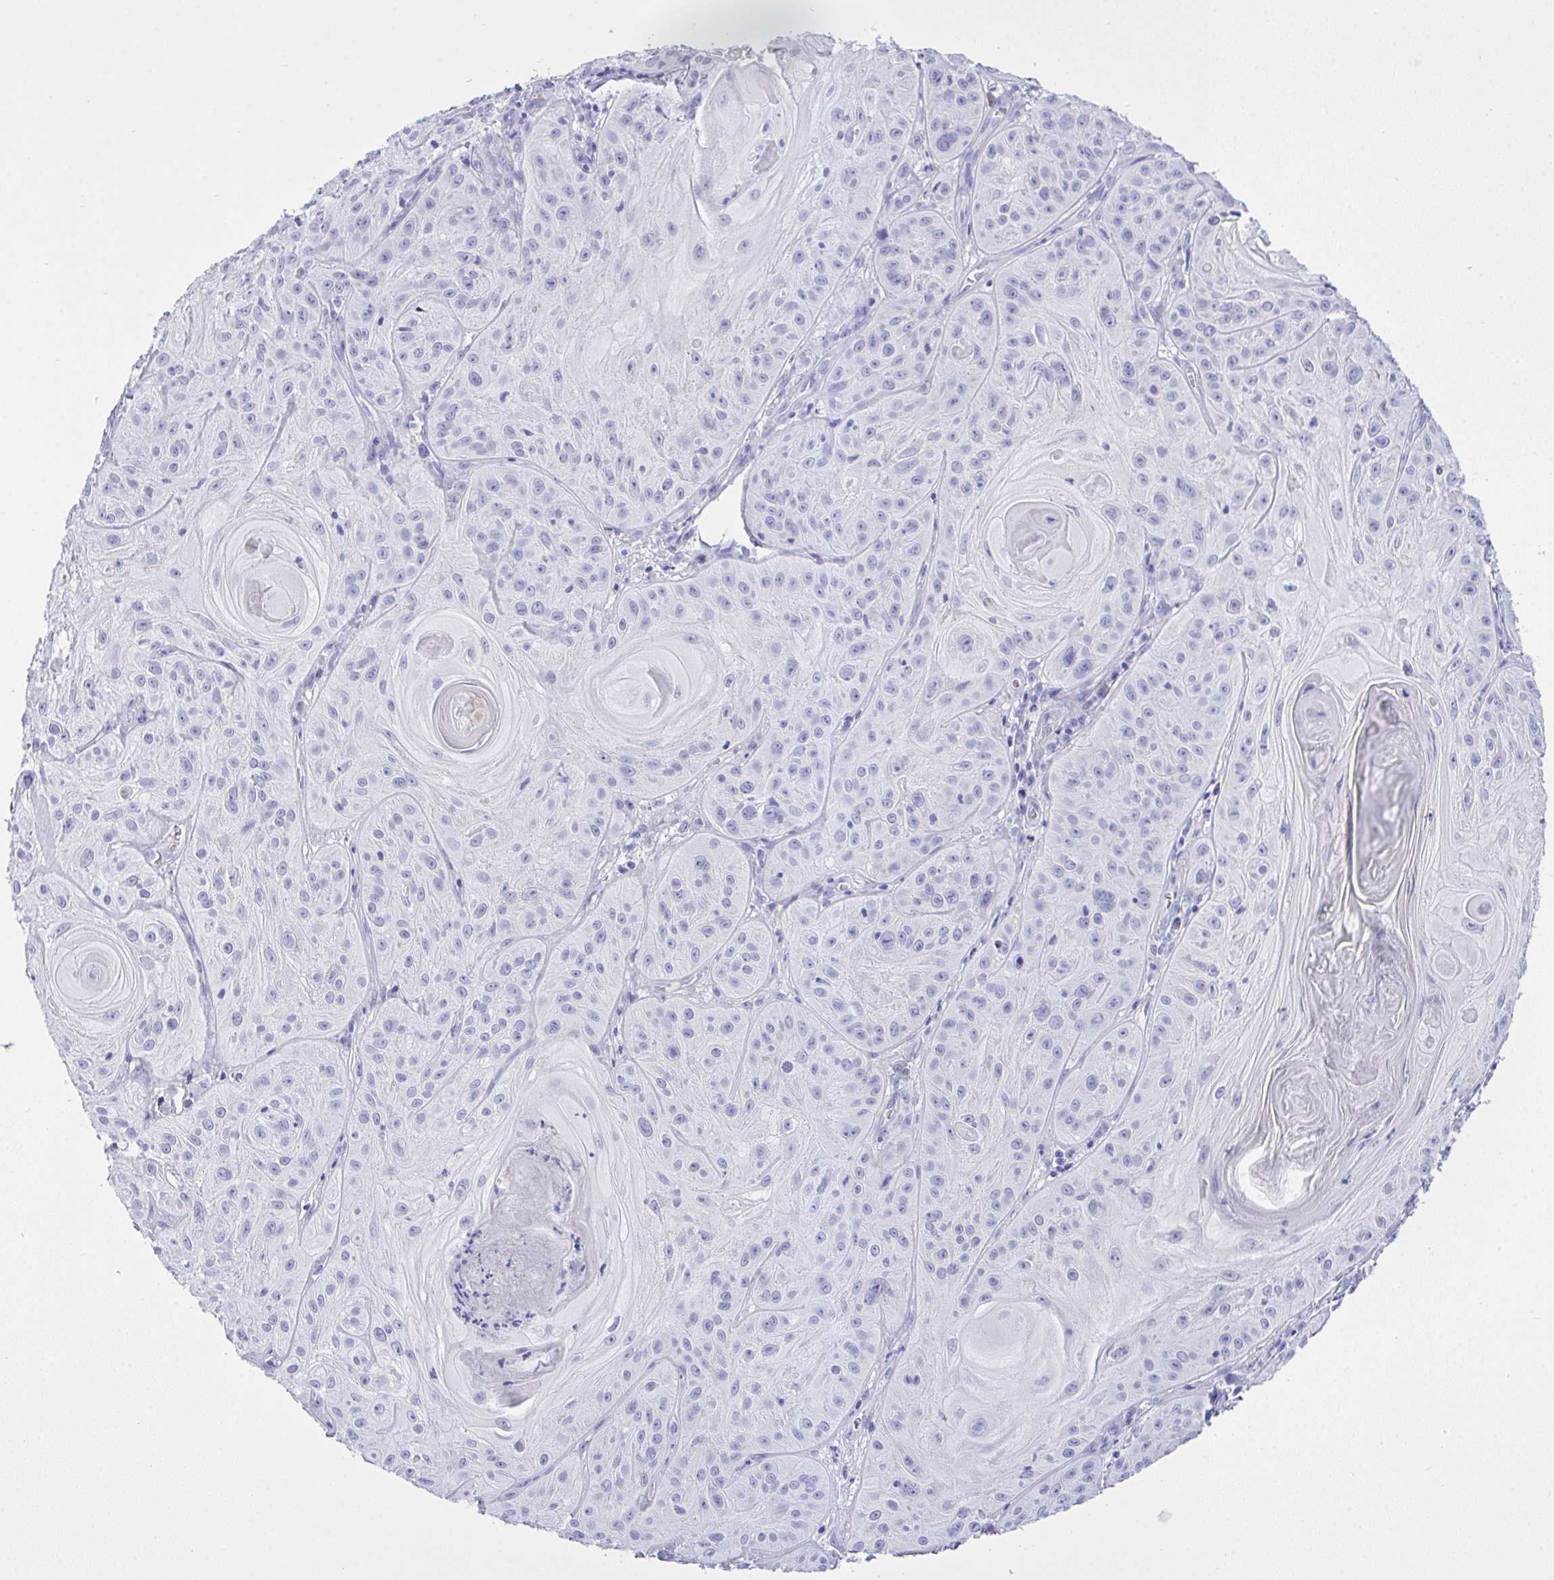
{"staining": {"intensity": "negative", "quantity": "none", "location": "none"}, "tissue": "skin cancer", "cell_type": "Tumor cells", "image_type": "cancer", "snomed": [{"axis": "morphology", "description": "Squamous cell carcinoma, NOS"}, {"axis": "topography", "description": "Skin"}], "caption": "Skin cancer stained for a protein using IHC exhibits no positivity tumor cells.", "gene": "AKR1D1", "patient": {"sex": "male", "age": 85}}